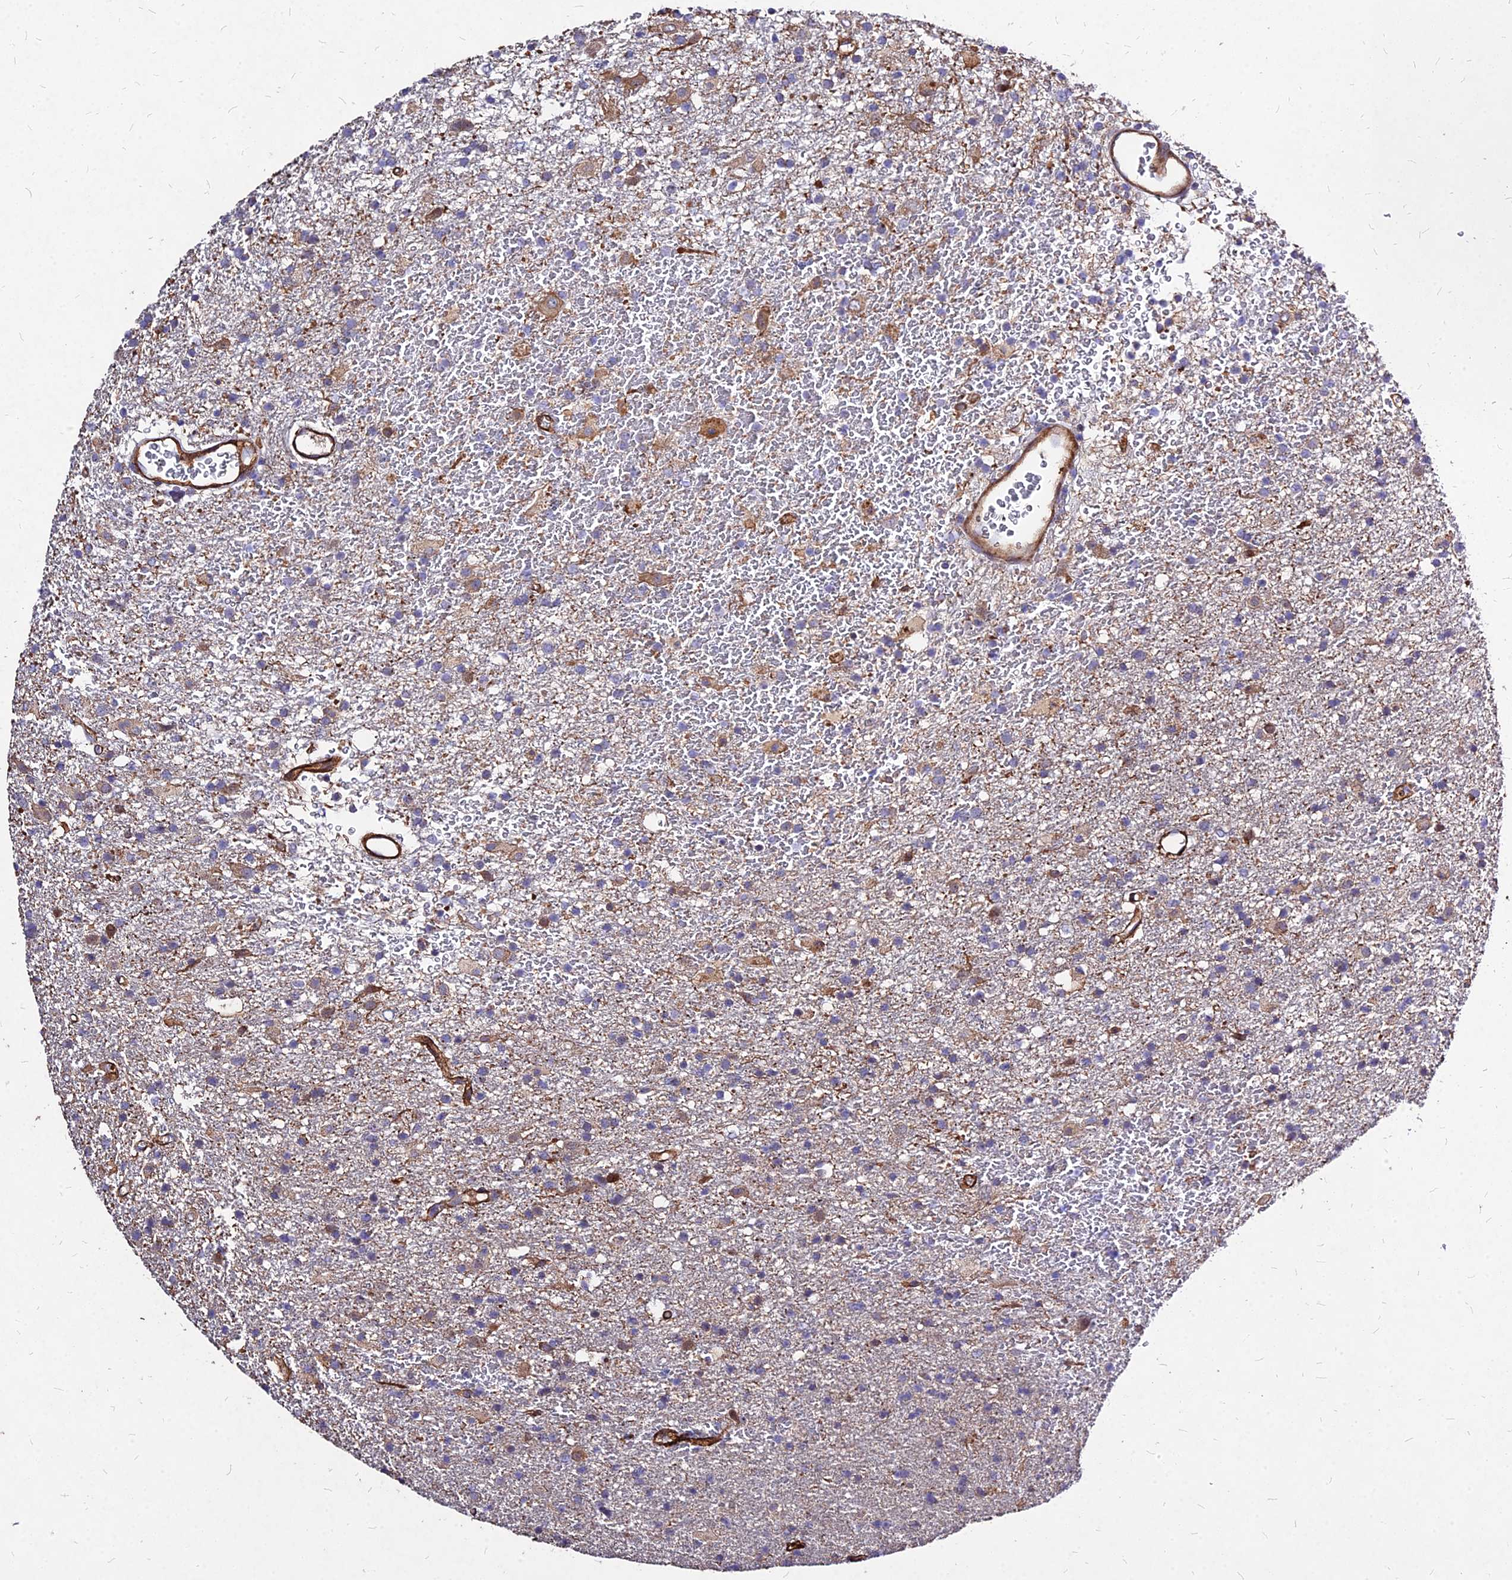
{"staining": {"intensity": "negative", "quantity": "none", "location": "none"}, "tissue": "glioma", "cell_type": "Tumor cells", "image_type": "cancer", "snomed": [{"axis": "morphology", "description": "Glioma, malignant, Low grade"}, {"axis": "topography", "description": "Brain"}], "caption": "Immunohistochemical staining of glioma reveals no significant expression in tumor cells.", "gene": "EFCC1", "patient": {"sex": "male", "age": 65}}